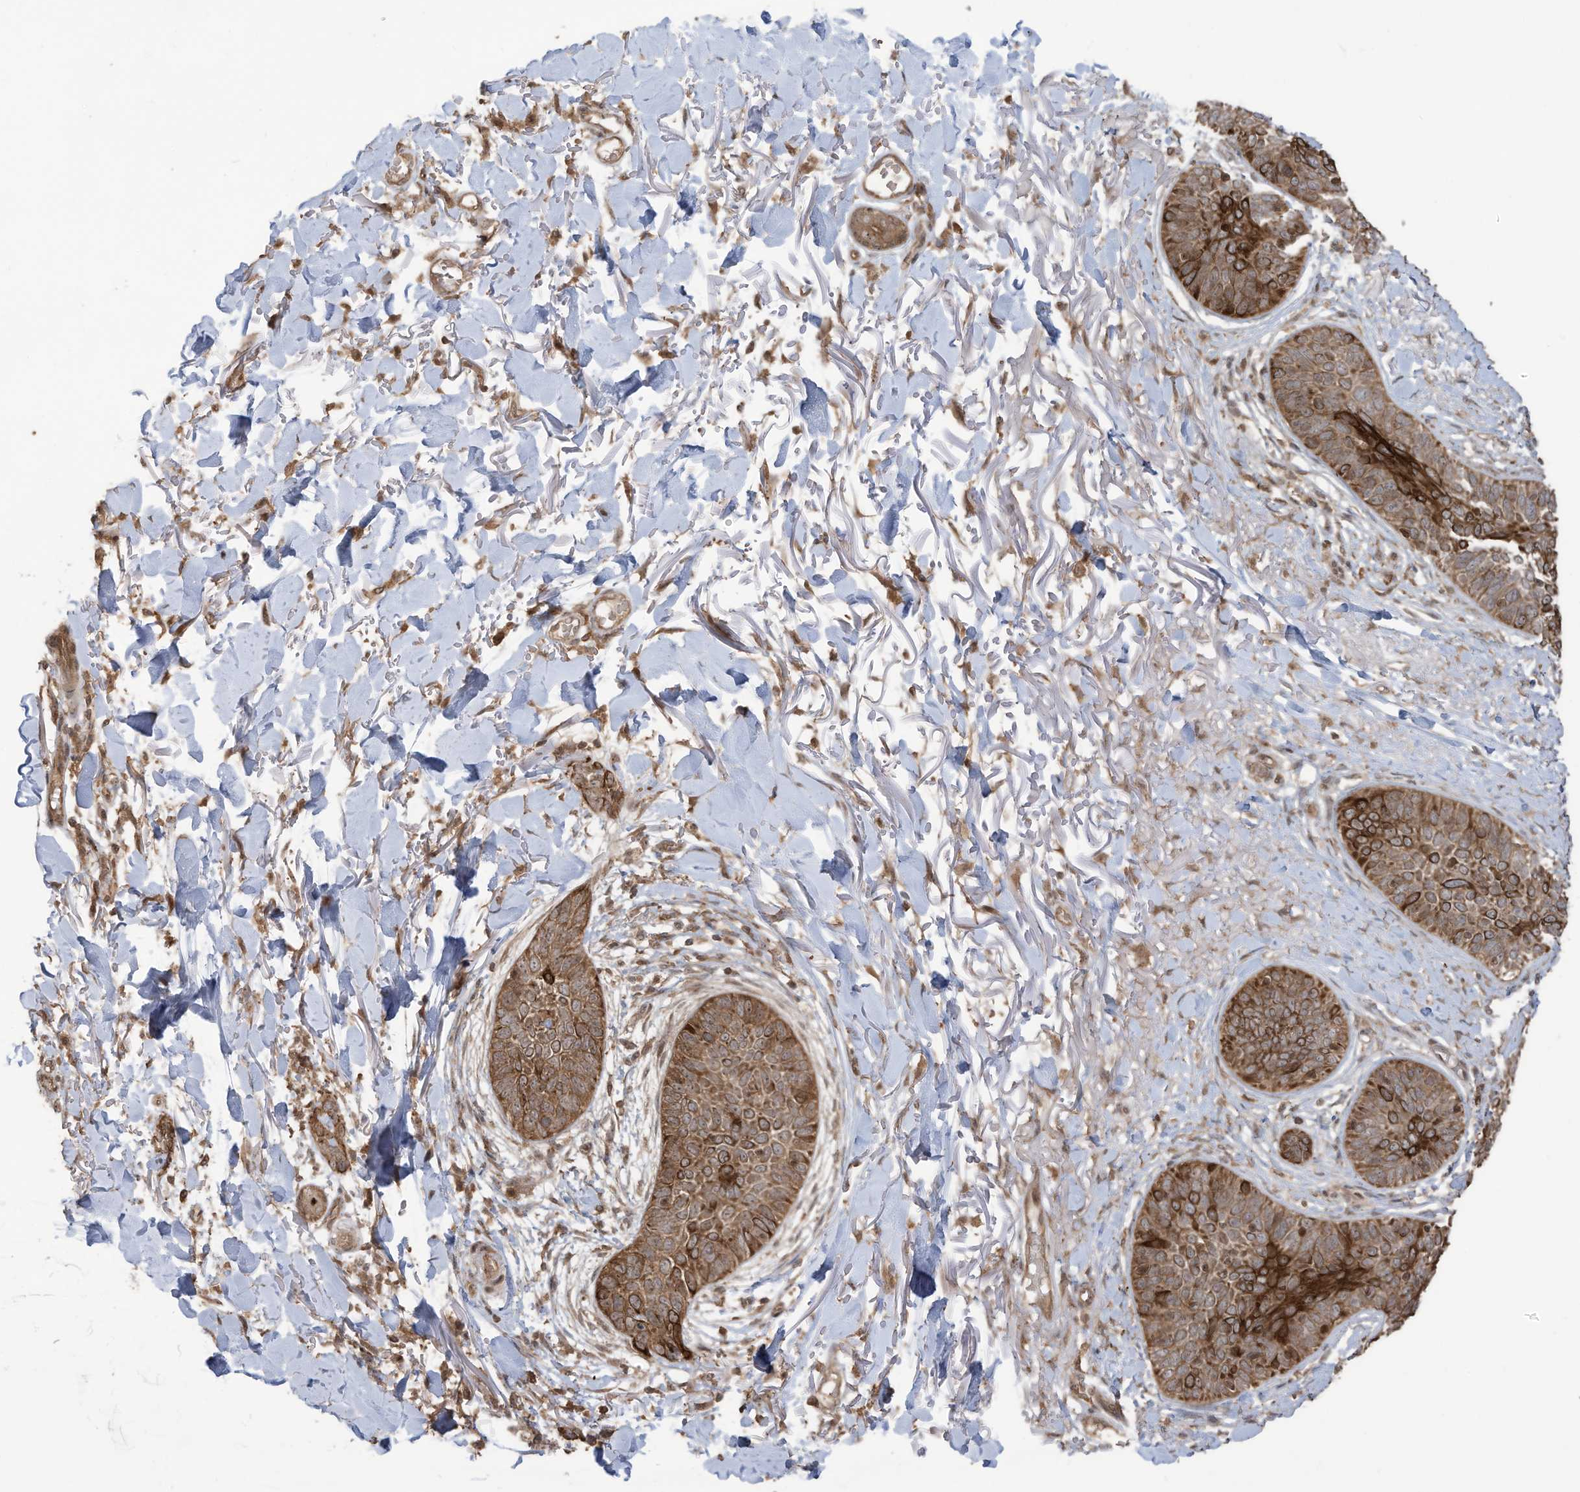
{"staining": {"intensity": "strong", "quantity": ">75%", "location": "cytoplasmic/membranous"}, "tissue": "skin cancer", "cell_type": "Tumor cells", "image_type": "cancer", "snomed": [{"axis": "morphology", "description": "Basal cell carcinoma"}, {"axis": "topography", "description": "Skin"}], "caption": "The photomicrograph demonstrates staining of skin cancer, revealing strong cytoplasmic/membranous protein staining (brown color) within tumor cells. Using DAB (3,3'-diaminobenzidine) (brown) and hematoxylin (blue) stains, captured at high magnification using brightfield microscopy.", "gene": "CARF", "patient": {"sex": "male", "age": 85}}